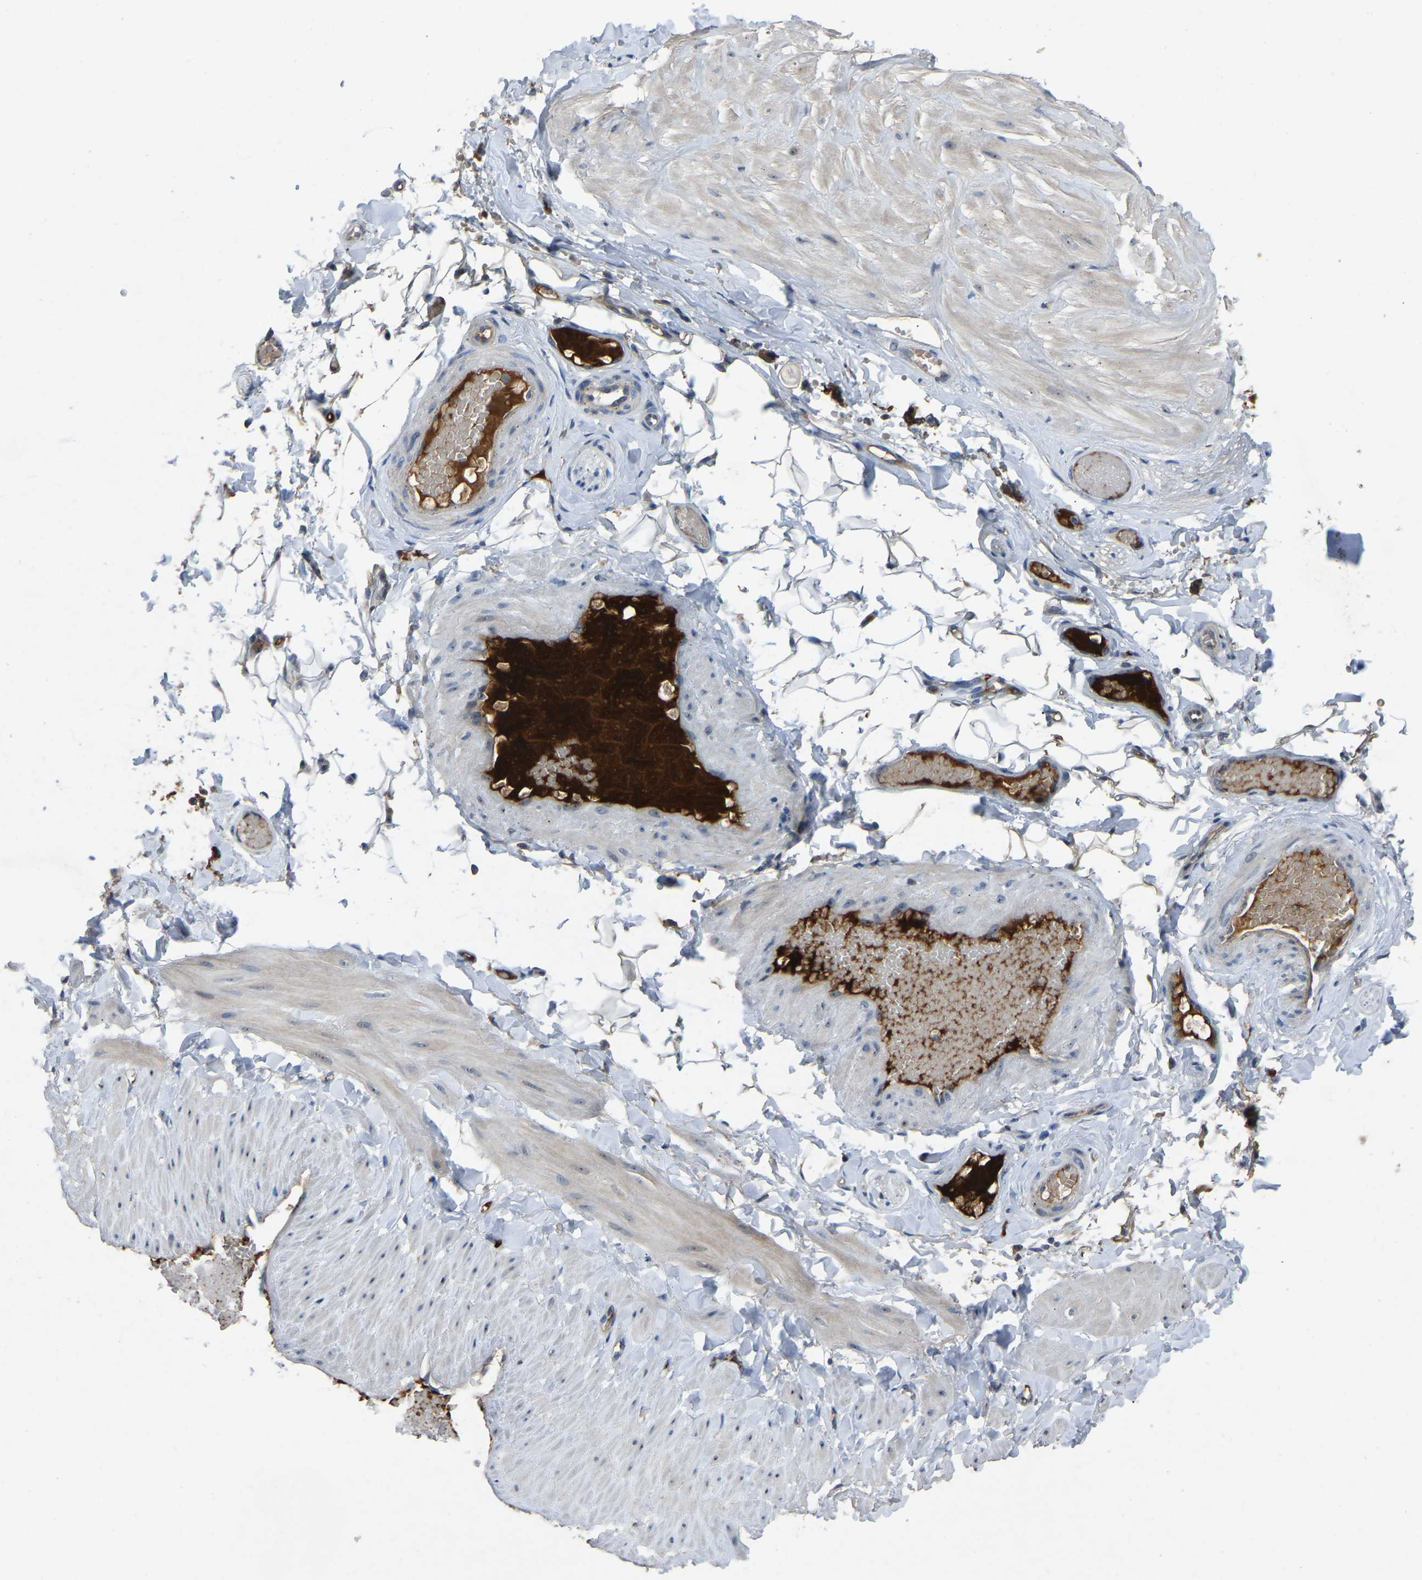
{"staining": {"intensity": "moderate", "quantity": "25%-75%", "location": "cytoplasmic/membranous"}, "tissue": "adipose tissue", "cell_type": "Adipocytes", "image_type": "normal", "snomed": [{"axis": "morphology", "description": "Normal tissue, NOS"}, {"axis": "topography", "description": "Adipose tissue"}, {"axis": "topography", "description": "Vascular tissue"}, {"axis": "topography", "description": "Peripheral nerve tissue"}], "caption": "This image exhibits IHC staining of unremarkable adipose tissue, with medium moderate cytoplasmic/membranous positivity in approximately 25%-75% of adipocytes.", "gene": "FHIT", "patient": {"sex": "male", "age": 25}}